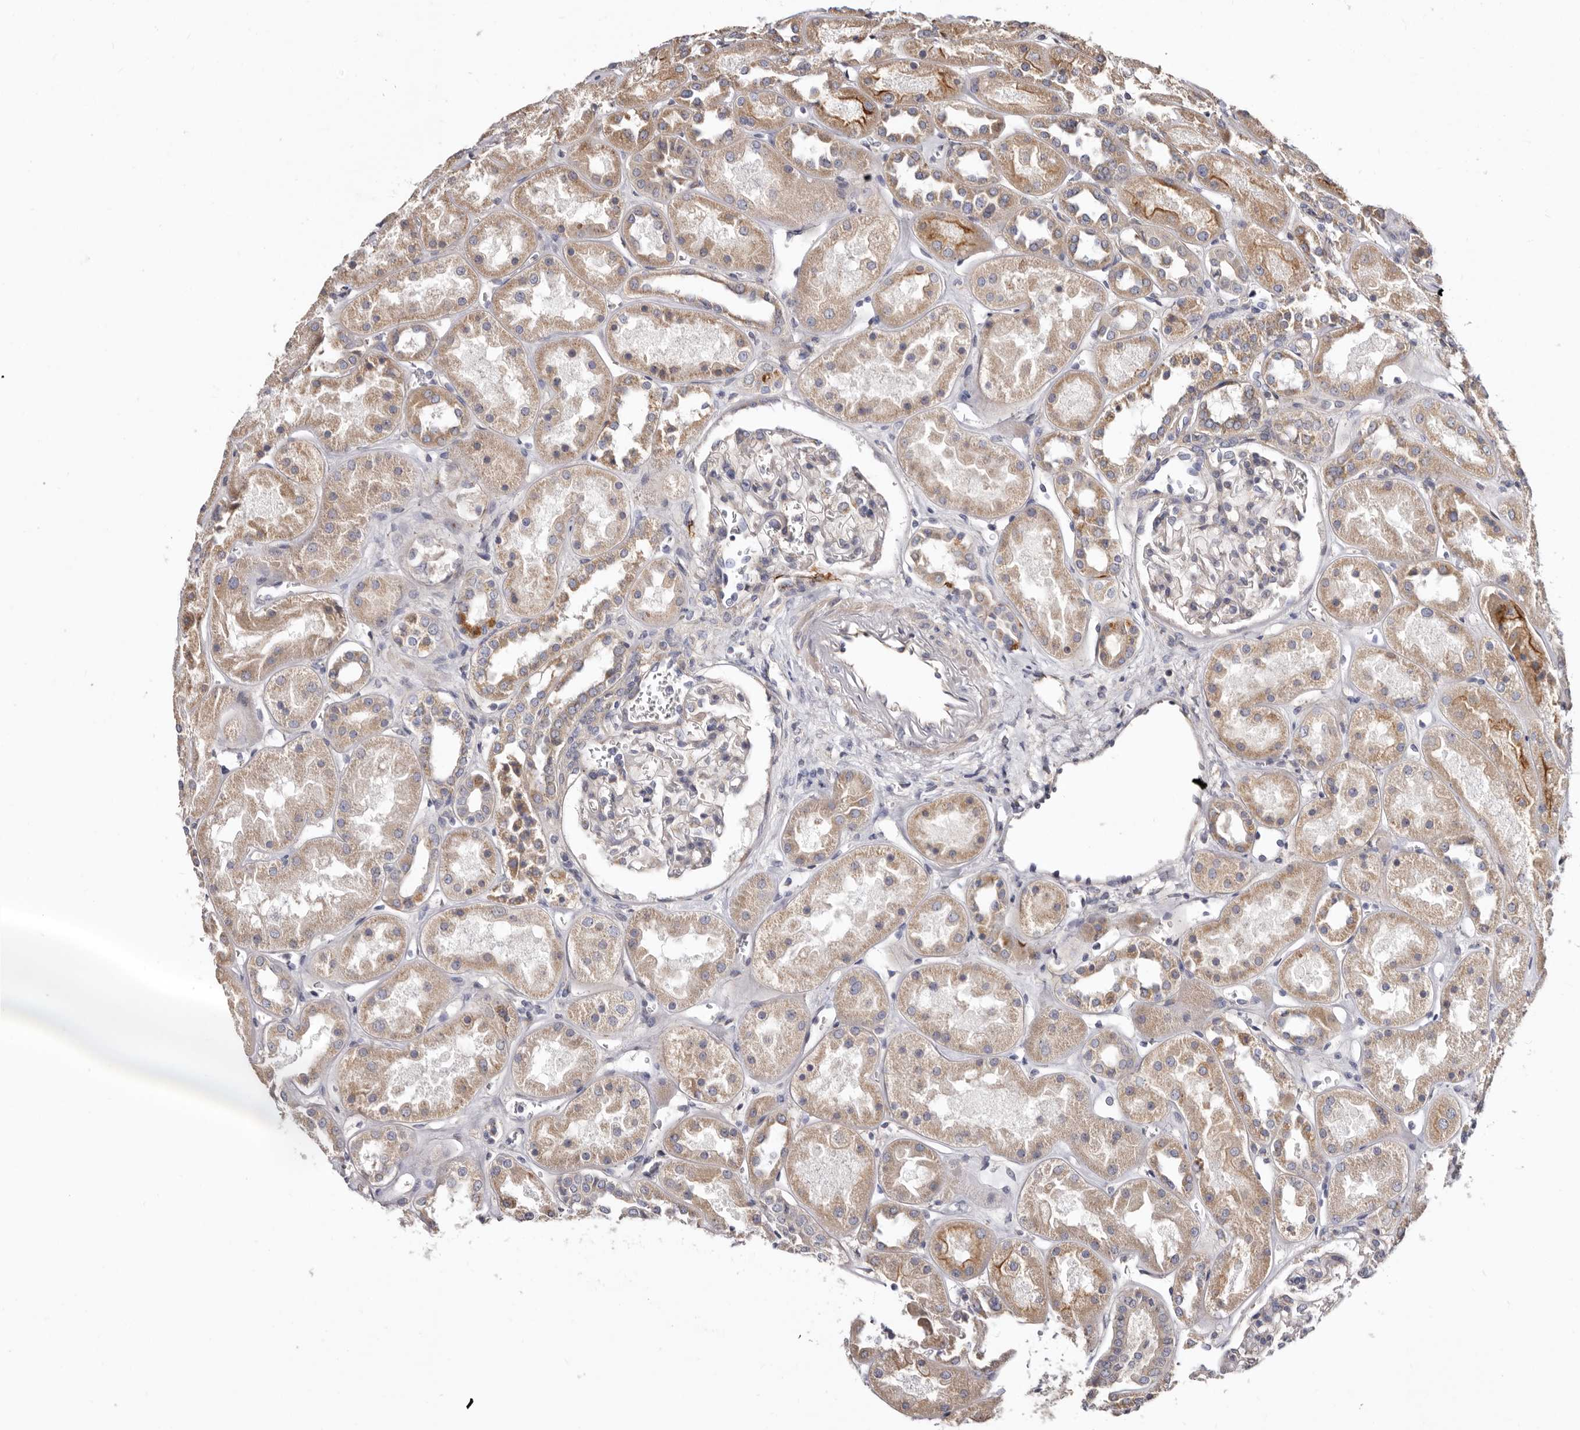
{"staining": {"intensity": "weak", "quantity": "<25%", "location": "cytoplasmic/membranous"}, "tissue": "kidney", "cell_type": "Cells in glomeruli", "image_type": "normal", "snomed": [{"axis": "morphology", "description": "Normal tissue, NOS"}, {"axis": "topography", "description": "Kidney"}], "caption": "Protein analysis of normal kidney shows no significant staining in cells in glomeruli. The staining was performed using DAB (3,3'-diaminobenzidine) to visualize the protein expression in brown, while the nuclei were stained in blue with hematoxylin (Magnification: 20x).", "gene": "ASIC5", "patient": {"sex": "male", "age": 70}}